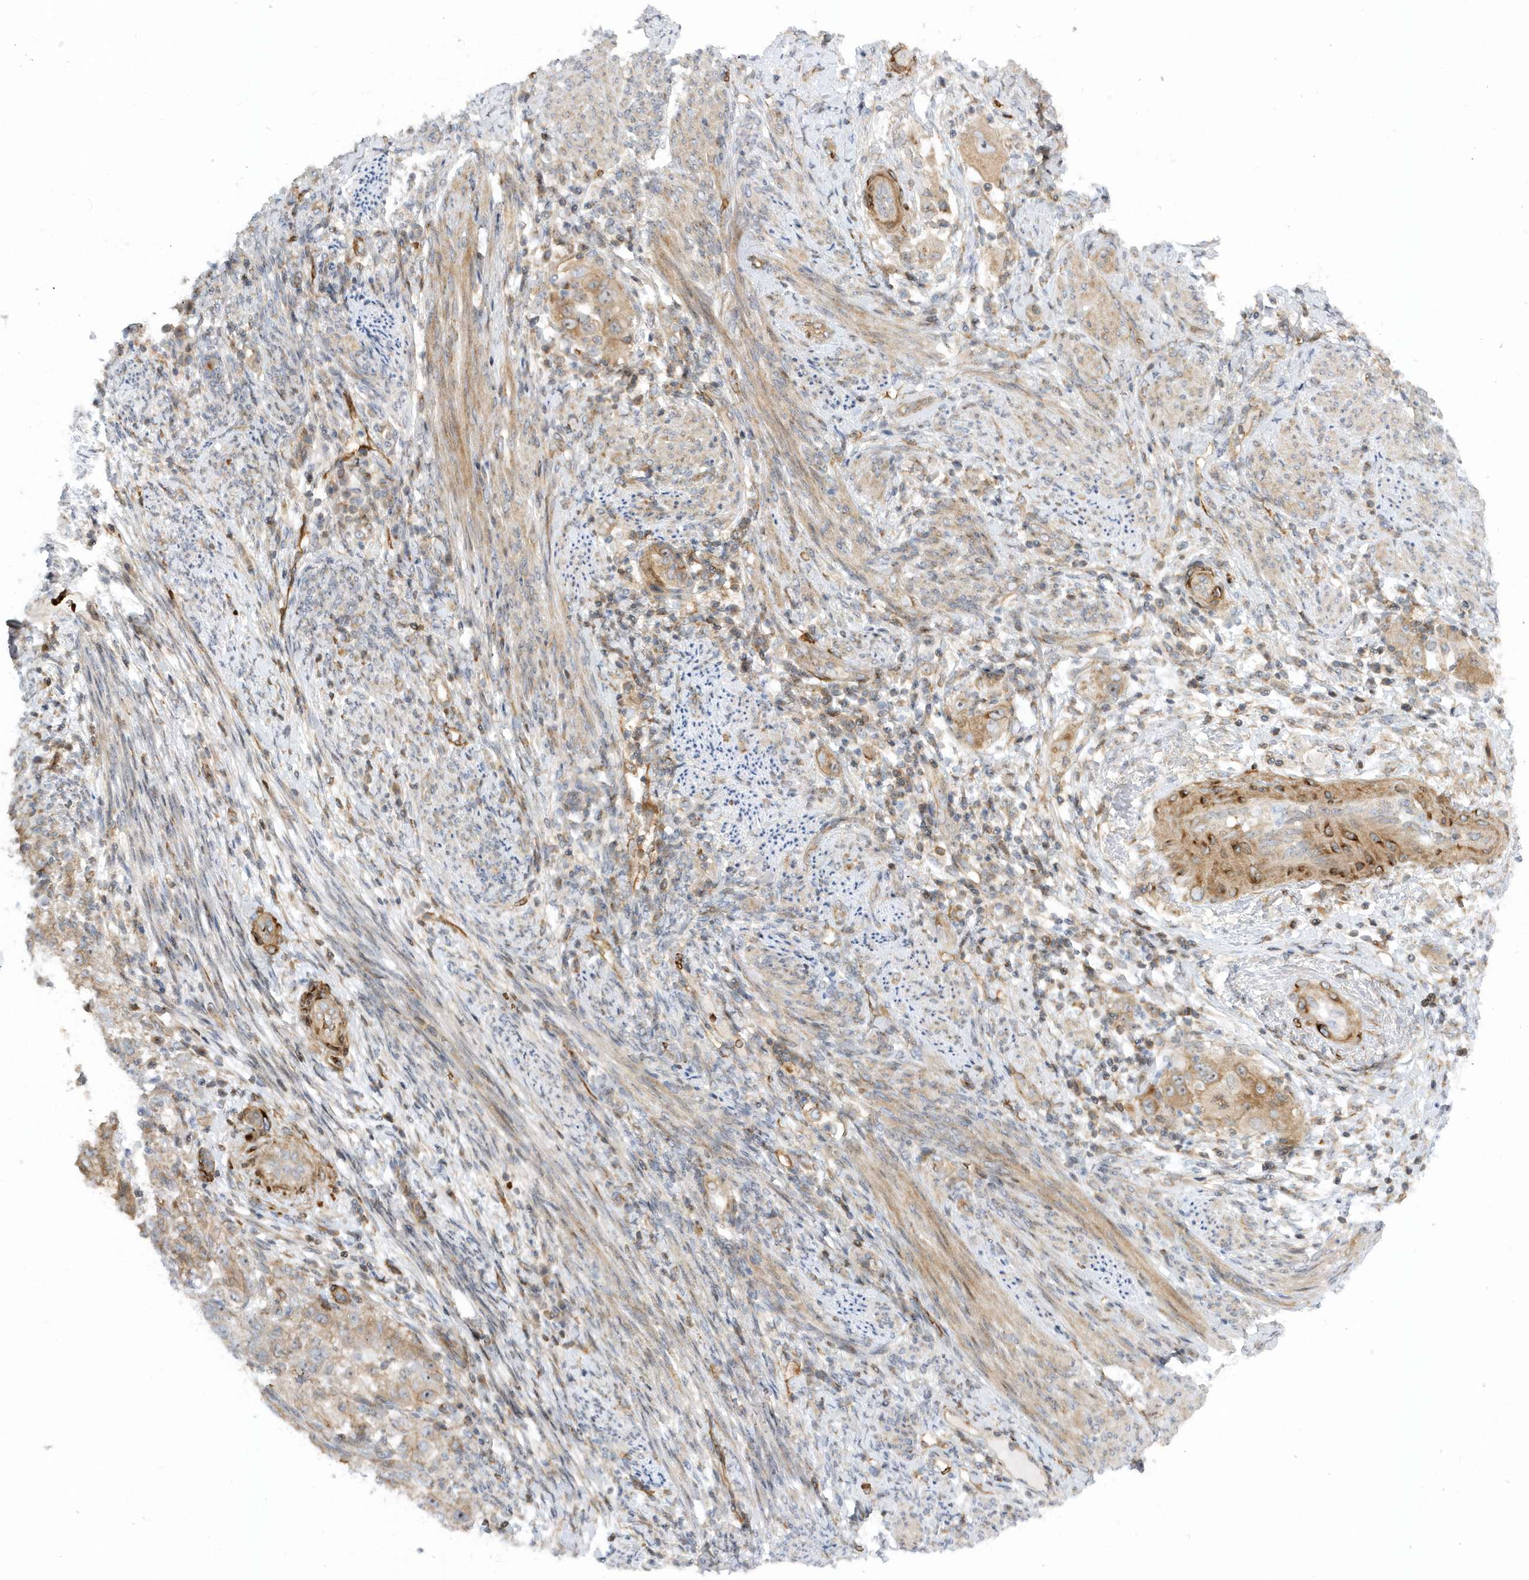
{"staining": {"intensity": "moderate", "quantity": ">75%", "location": "cytoplasmic/membranous"}, "tissue": "endometrial cancer", "cell_type": "Tumor cells", "image_type": "cancer", "snomed": [{"axis": "morphology", "description": "Adenocarcinoma, NOS"}, {"axis": "topography", "description": "Endometrium"}], "caption": "Protein staining displays moderate cytoplasmic/membranous staining in approximately >75% of tumor cells in endometrial cancer (adenocarcinoma).", "gene": "MAP7D3", "patient": {"sex": "female", "age": 85}}